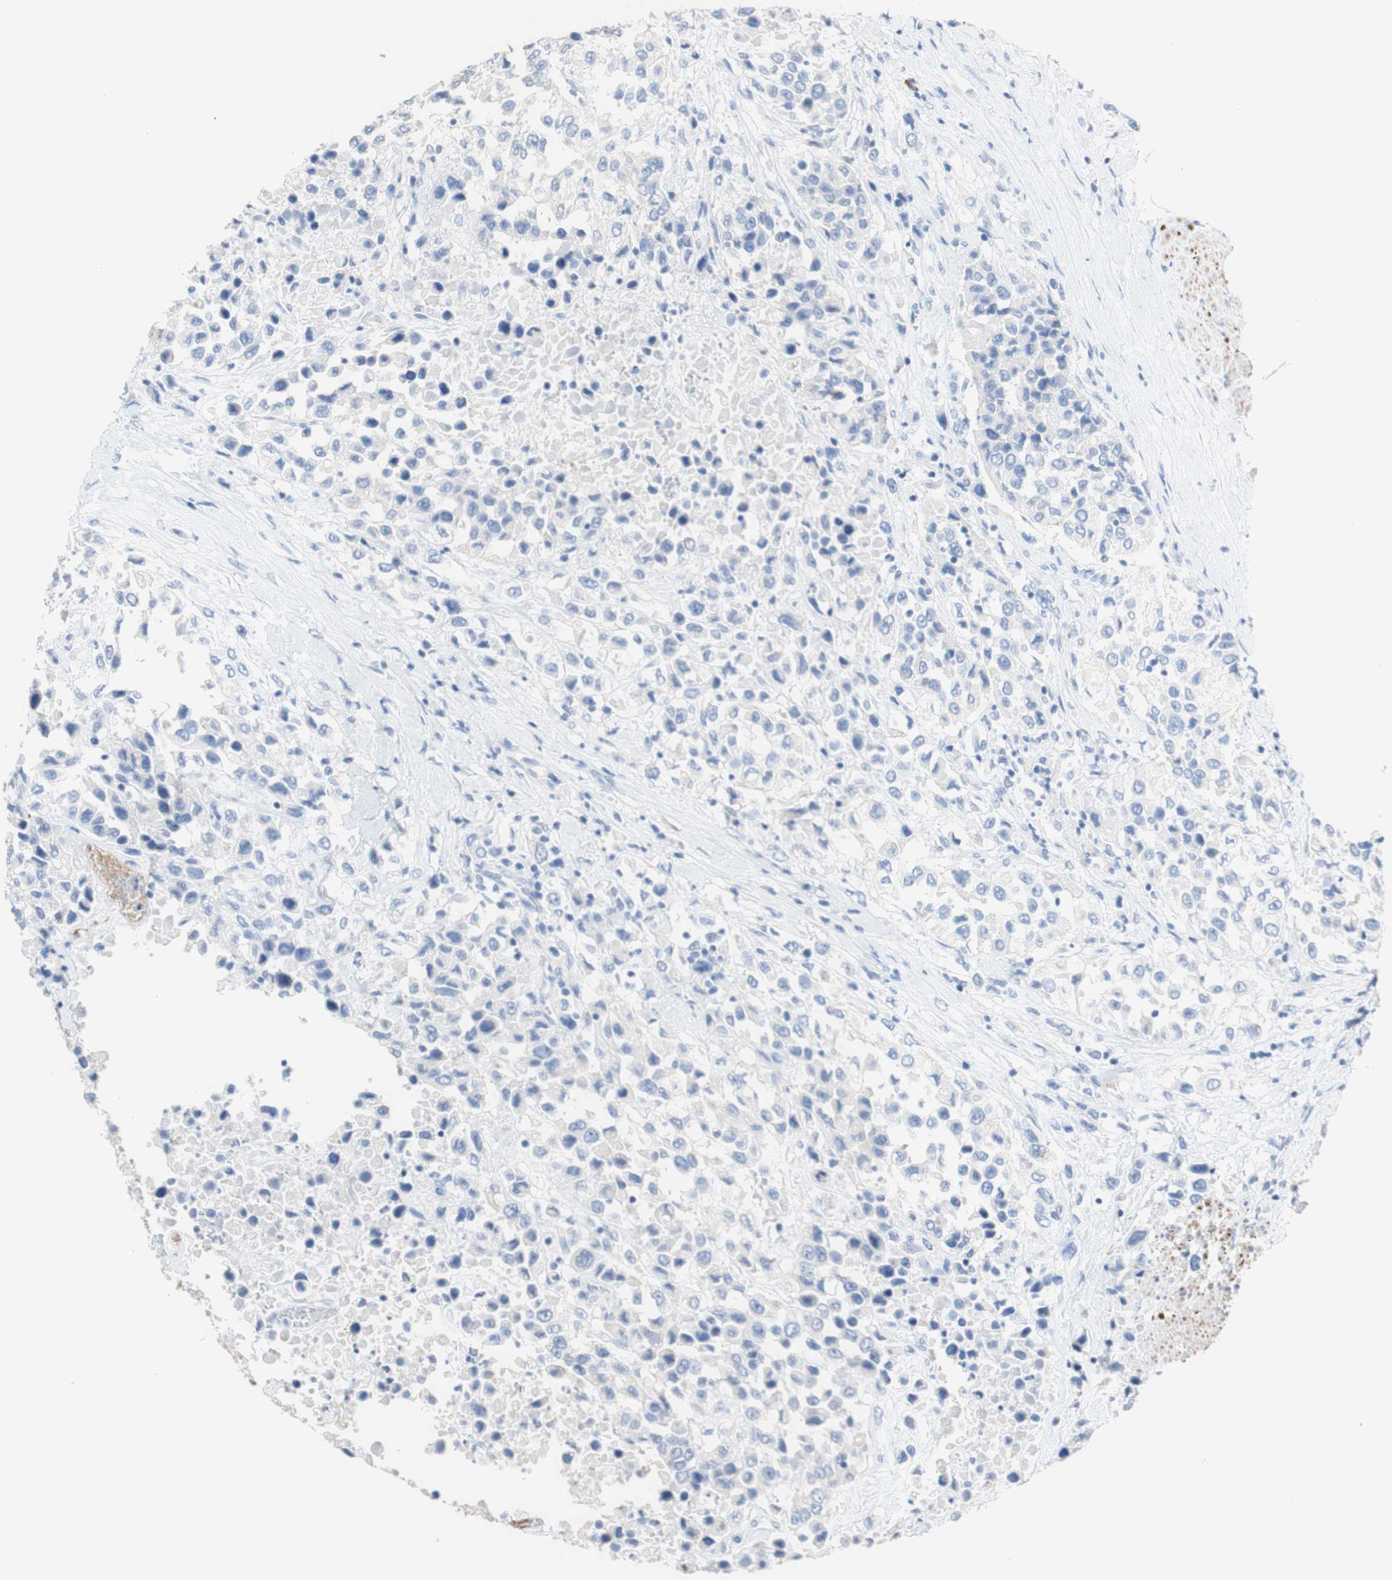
{"staining": {"intensity": "negative", "quantity": "none", "location": "none"}, "tissue": "urothelial cancer", "cell_type": "Tumor cells", "image_type": "cancer", "snomed": [{"axis": "morphology", "description": "Urothelial carcinoma, High grade"}, {"axis": "topography", "description": "Urinary bladder"}], "caption": "This micrograph is of urothelial cancer stained with immunohistochemistry (IHC) to label a protein in brown with the nuclei are counter-stained blue. There is no staining in tumor cells.", "gene": "DSC2", "patient": {"sex": "female", "age": 80}}